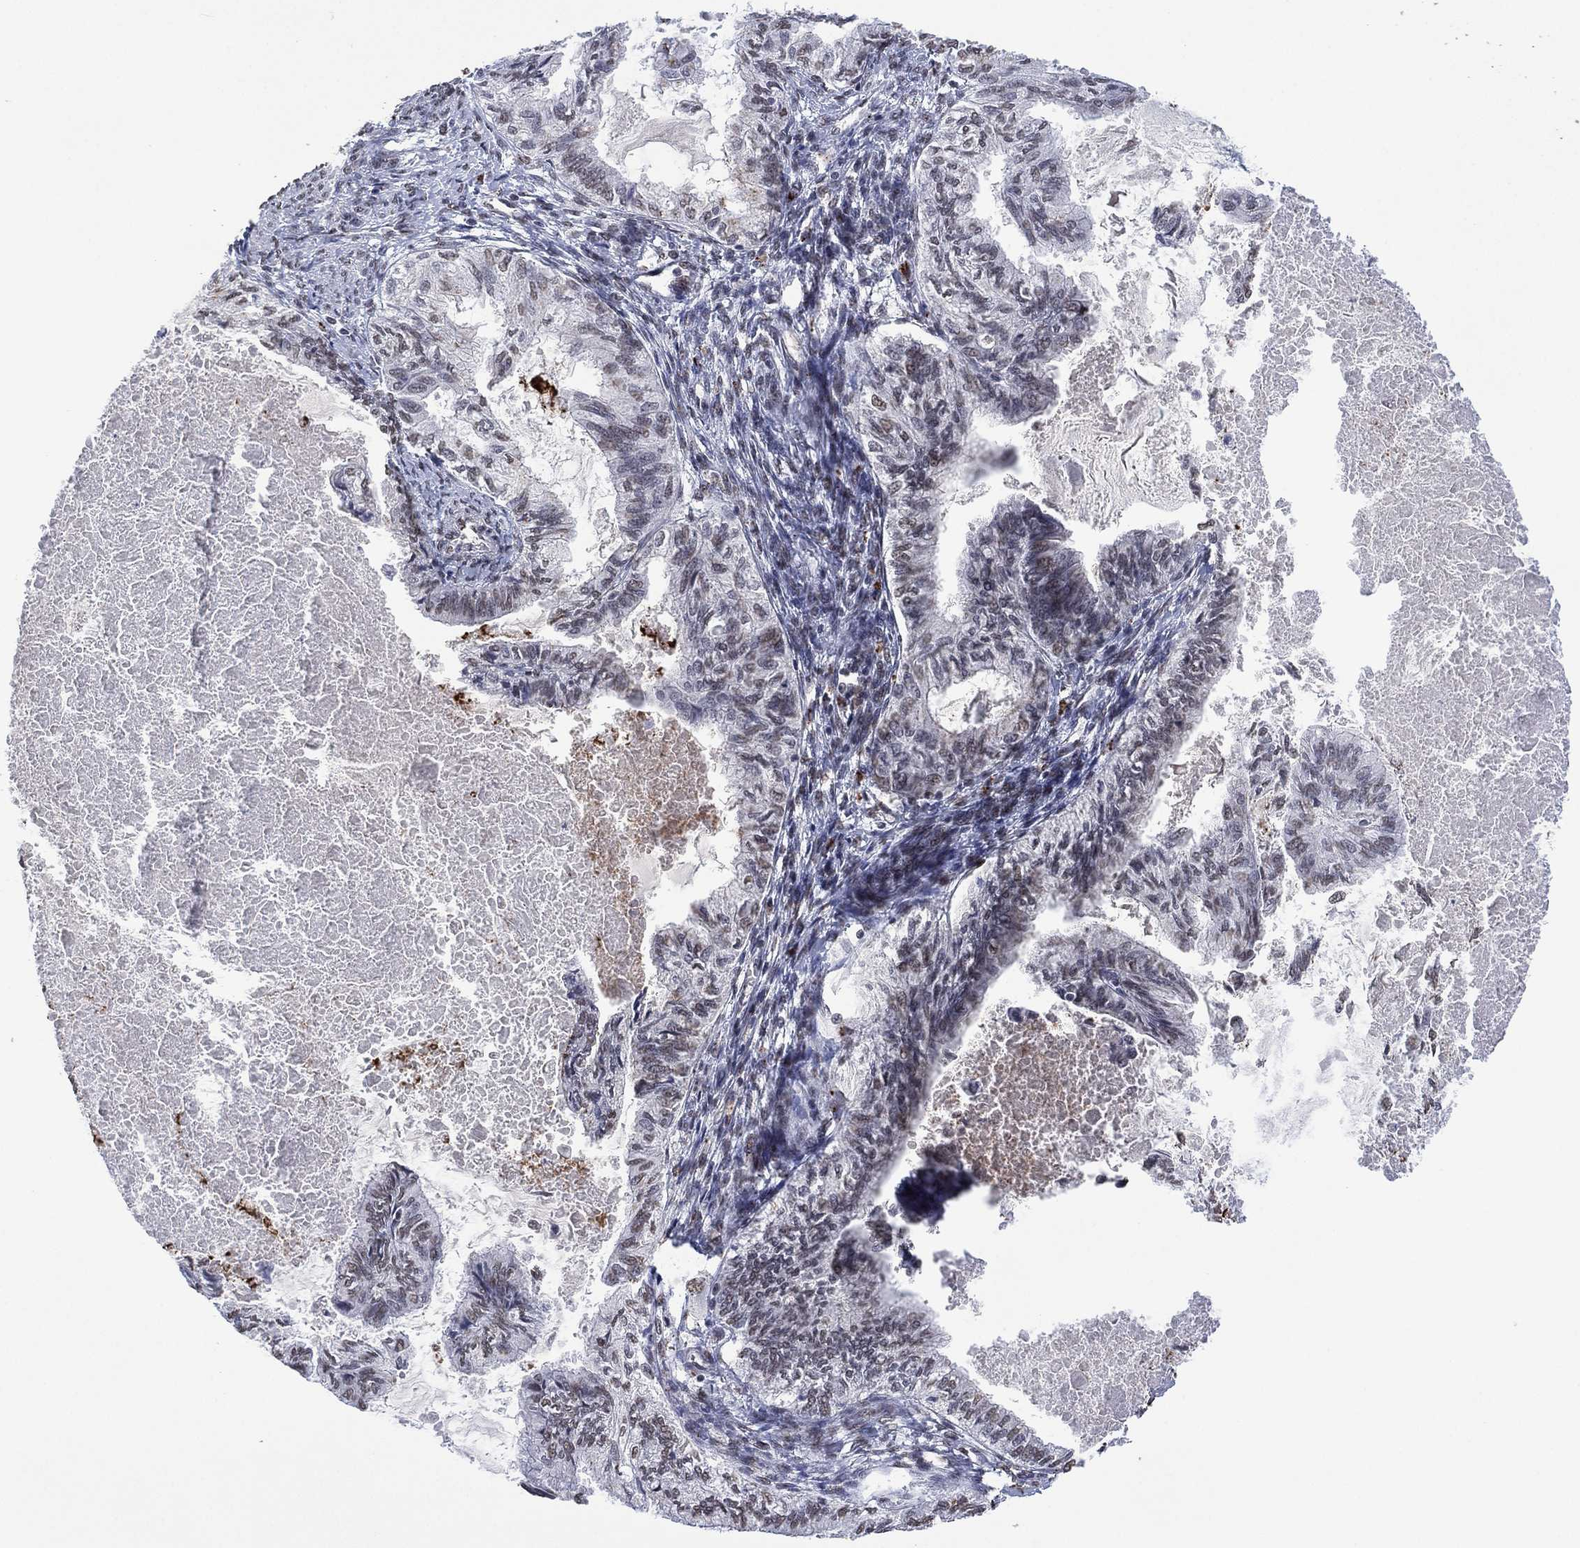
{"staining": {"intensity": "negative", "quantity": "none", "location": "none"}, "tissue": "endometrial cancer", "cell_type": "Tumor cells", "image_type": "cancer", "snomed": [{"axis": "morphology", "description": "Adenocarcinoma, NOS"}, {"axis": "topography", "description": "Endometrium"}], "caption": "Immunohistochemistry (IHC) micrograph of adenocarcinoma (endometrial) stained for a protein (brown), which shows no staining in tumor cells. (DAB immunohistochemistry (IHC) with hematoxylin counter stain).", "gene": "EHMT1", "patient": {"sex": "female", "age": 86}}